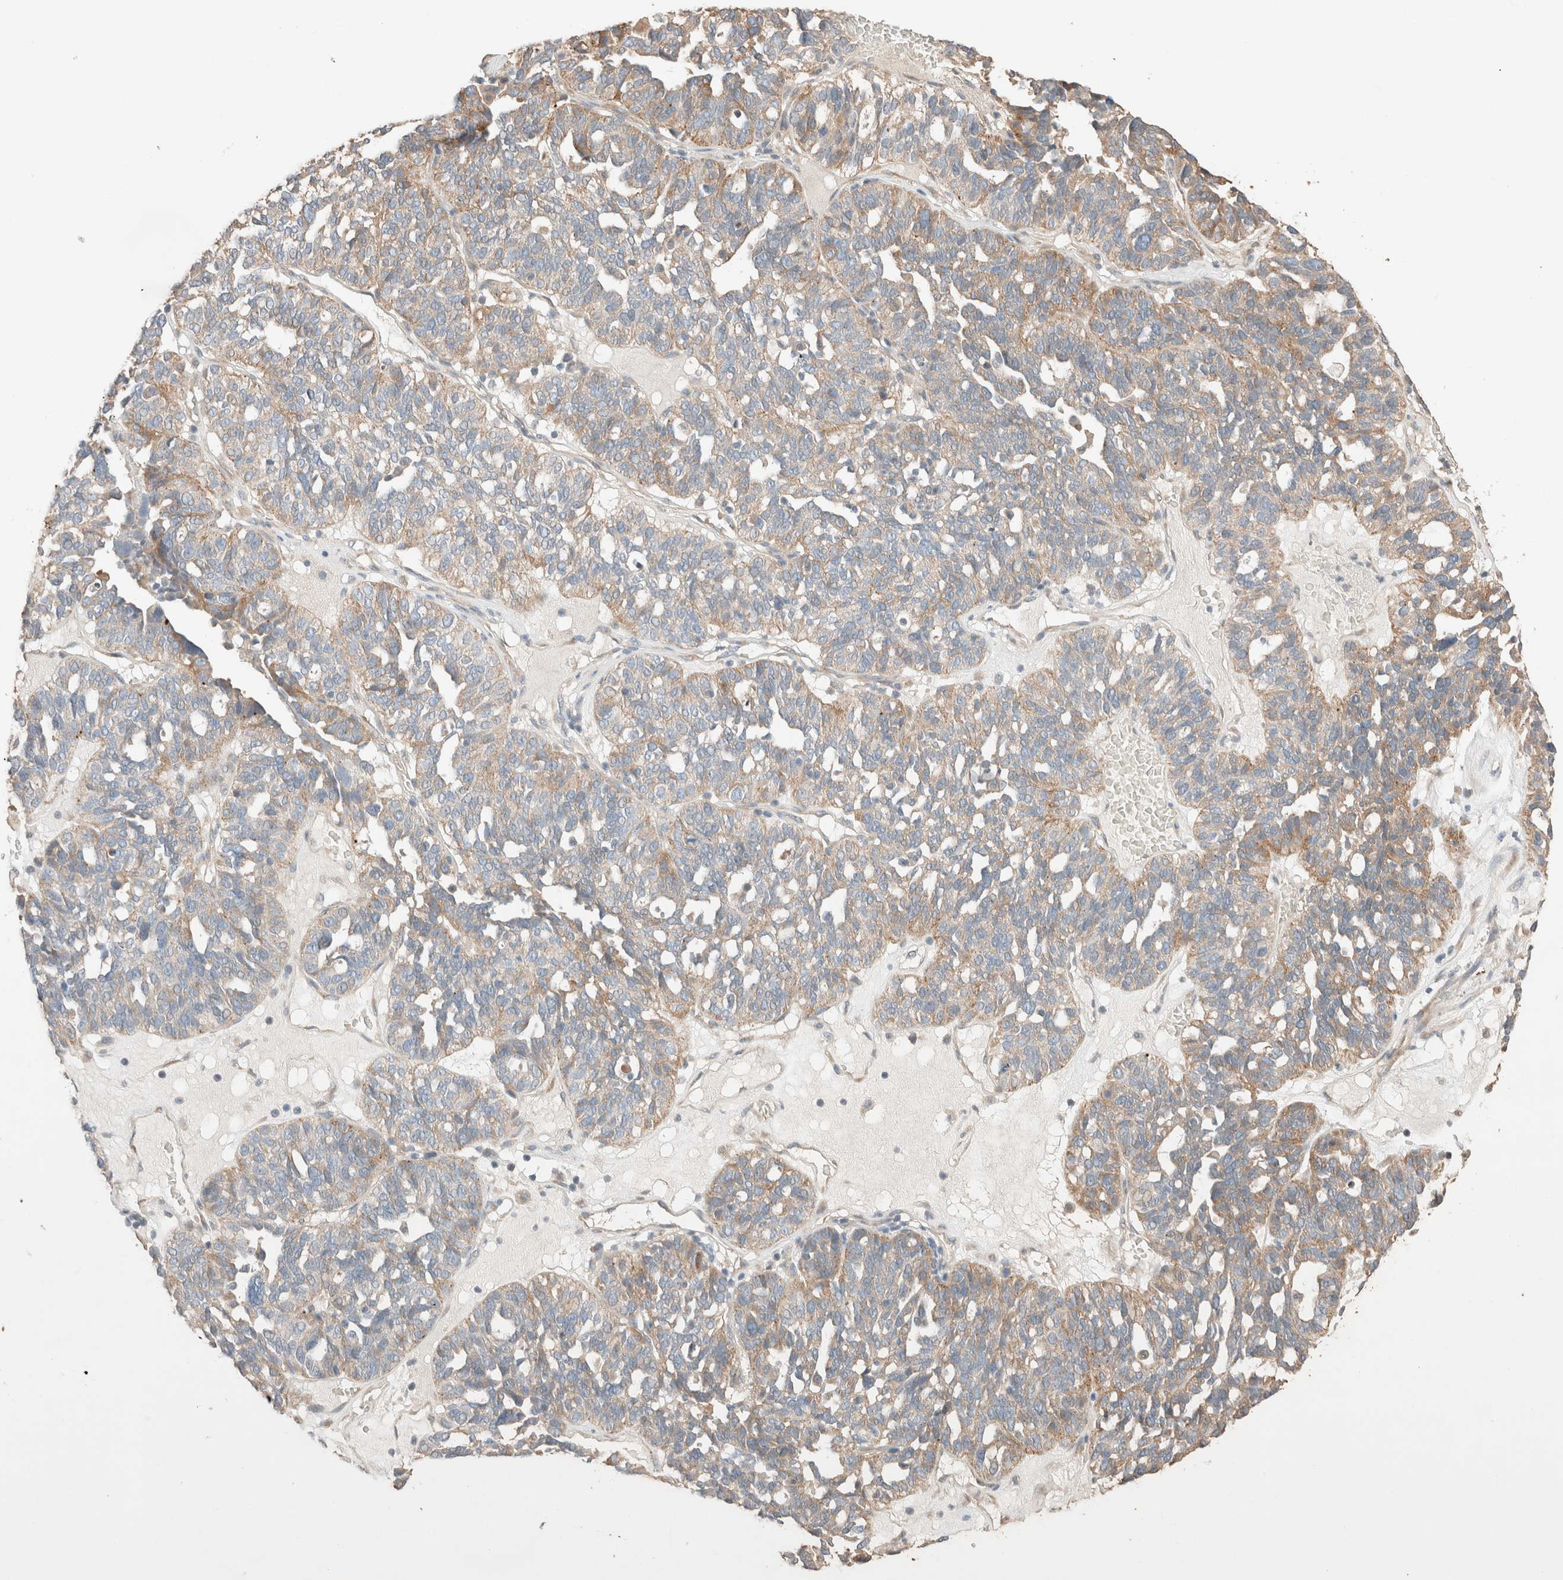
{"staining": {"intensity": "weak", "quantity": "25%-75%", "location": "cytoplasmic/membranous"}, "tissue": "ovarian cancer", "cell_type": "Tumor cells", "image_type": "cancer", "snomed": [{"axis": "morphology", "description": "Cystadenocarcinoma, serous, NOS"}, {"axis": "topography", "description": "Ovary"}], "caption": "Tumor cells show weak cytoplasmic/membranous staining in about 25%-75% of cells in serous cystadenocarcinoma (ovarian). The protein of interest is shown in brown color, while the nuclei are stained blue.", "gene": "TUBD1", "patient": {"sex": "female", "age": 59}}